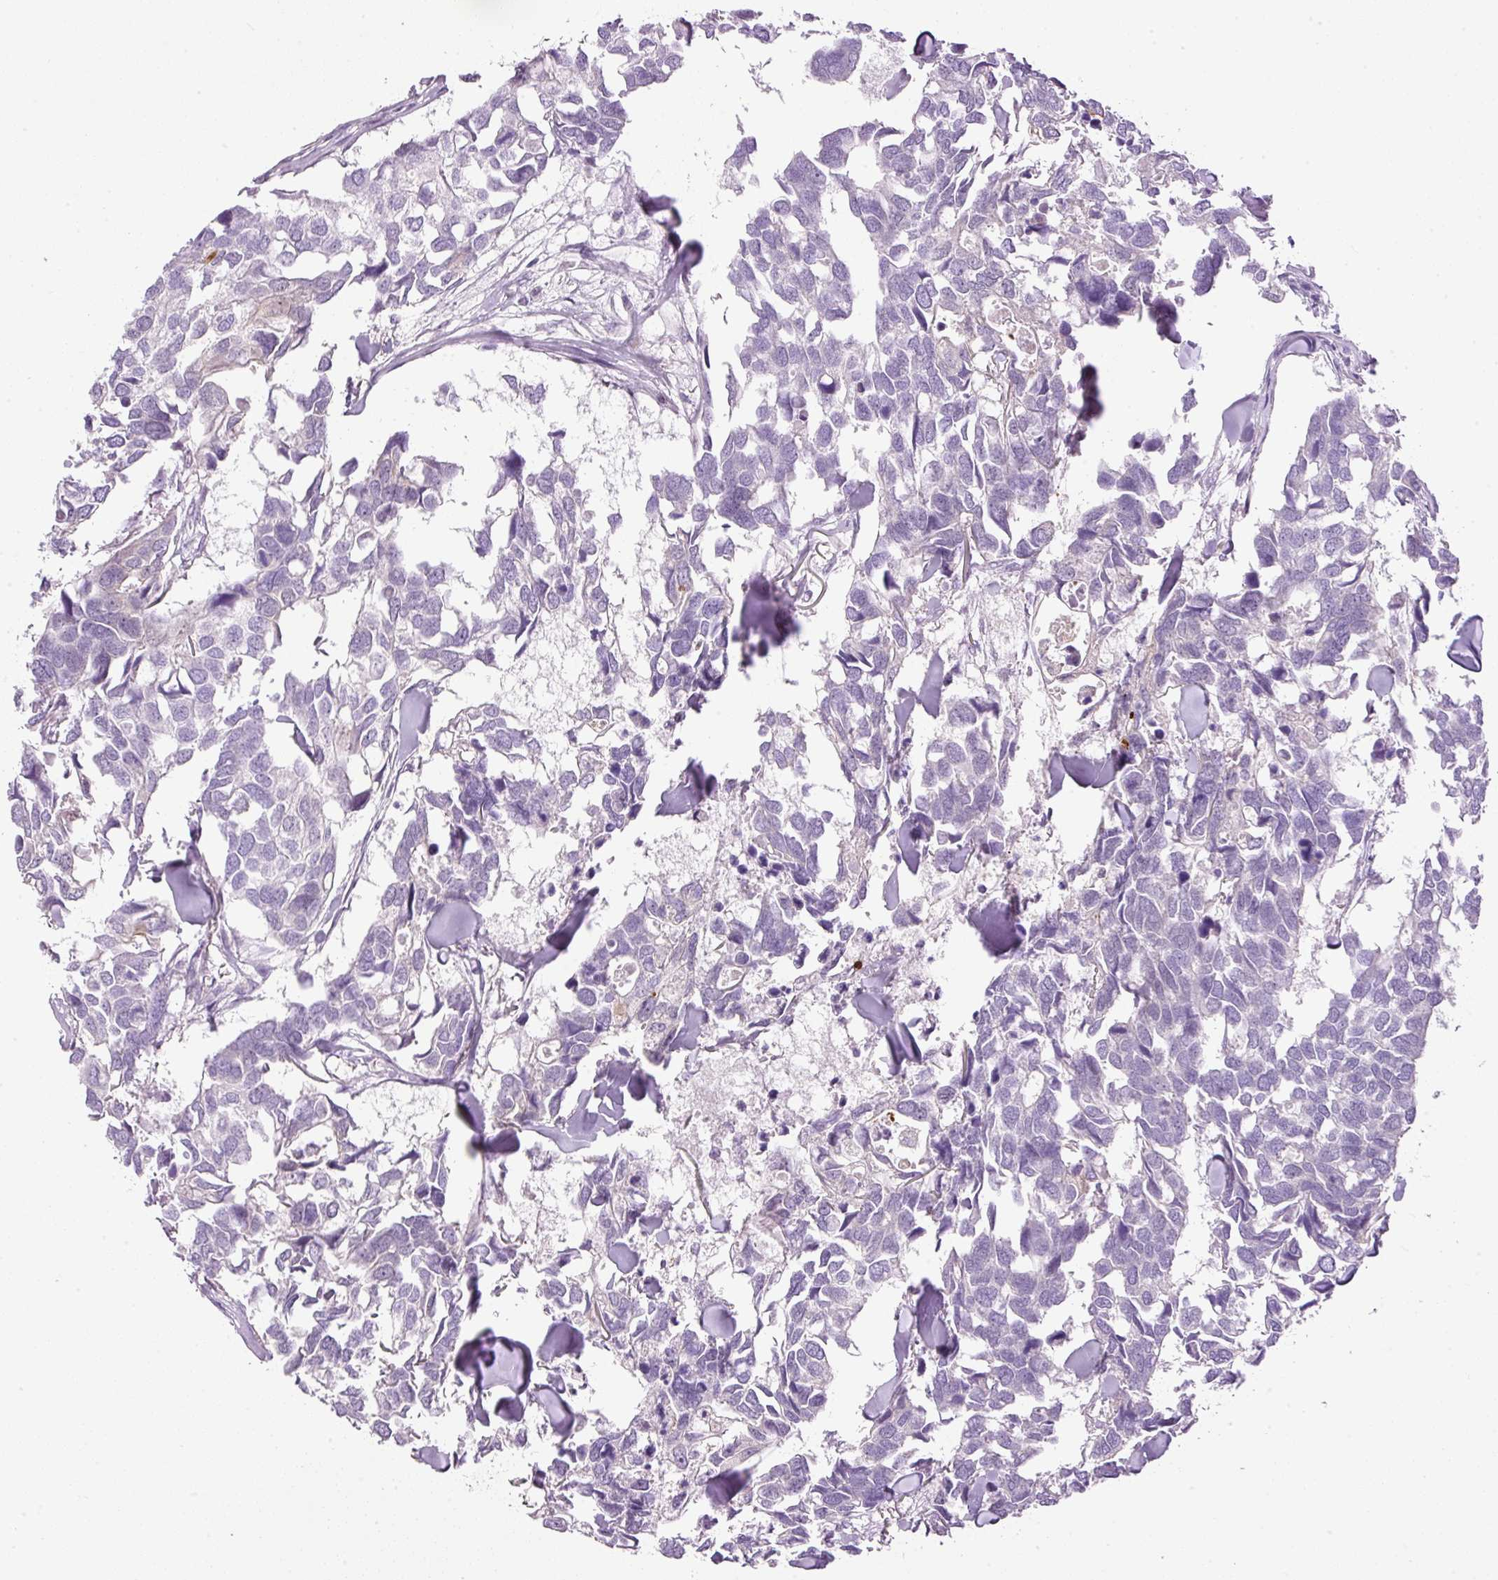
{"staining": {"intensity": "negative", "quantity": "none", "location": "none"}, "tissue": "breast cancer", "cell_type": "Tumor cells", "image_type": "cancer", "snomed": [{"axis": "morphology", "description": "Duct carcinoma"}, {"axis": "topography", "description": "Breast"}], "caption": "Breast cancer was stained to show a protein in brown. There is no significant expression in tumor cells. (DAB (3,3'-diaminobenzidine) IHC visualized using brightfield microscopy, high magnification).", "gene": "SRC", "patient": {"sex": "female", "age": 83}}